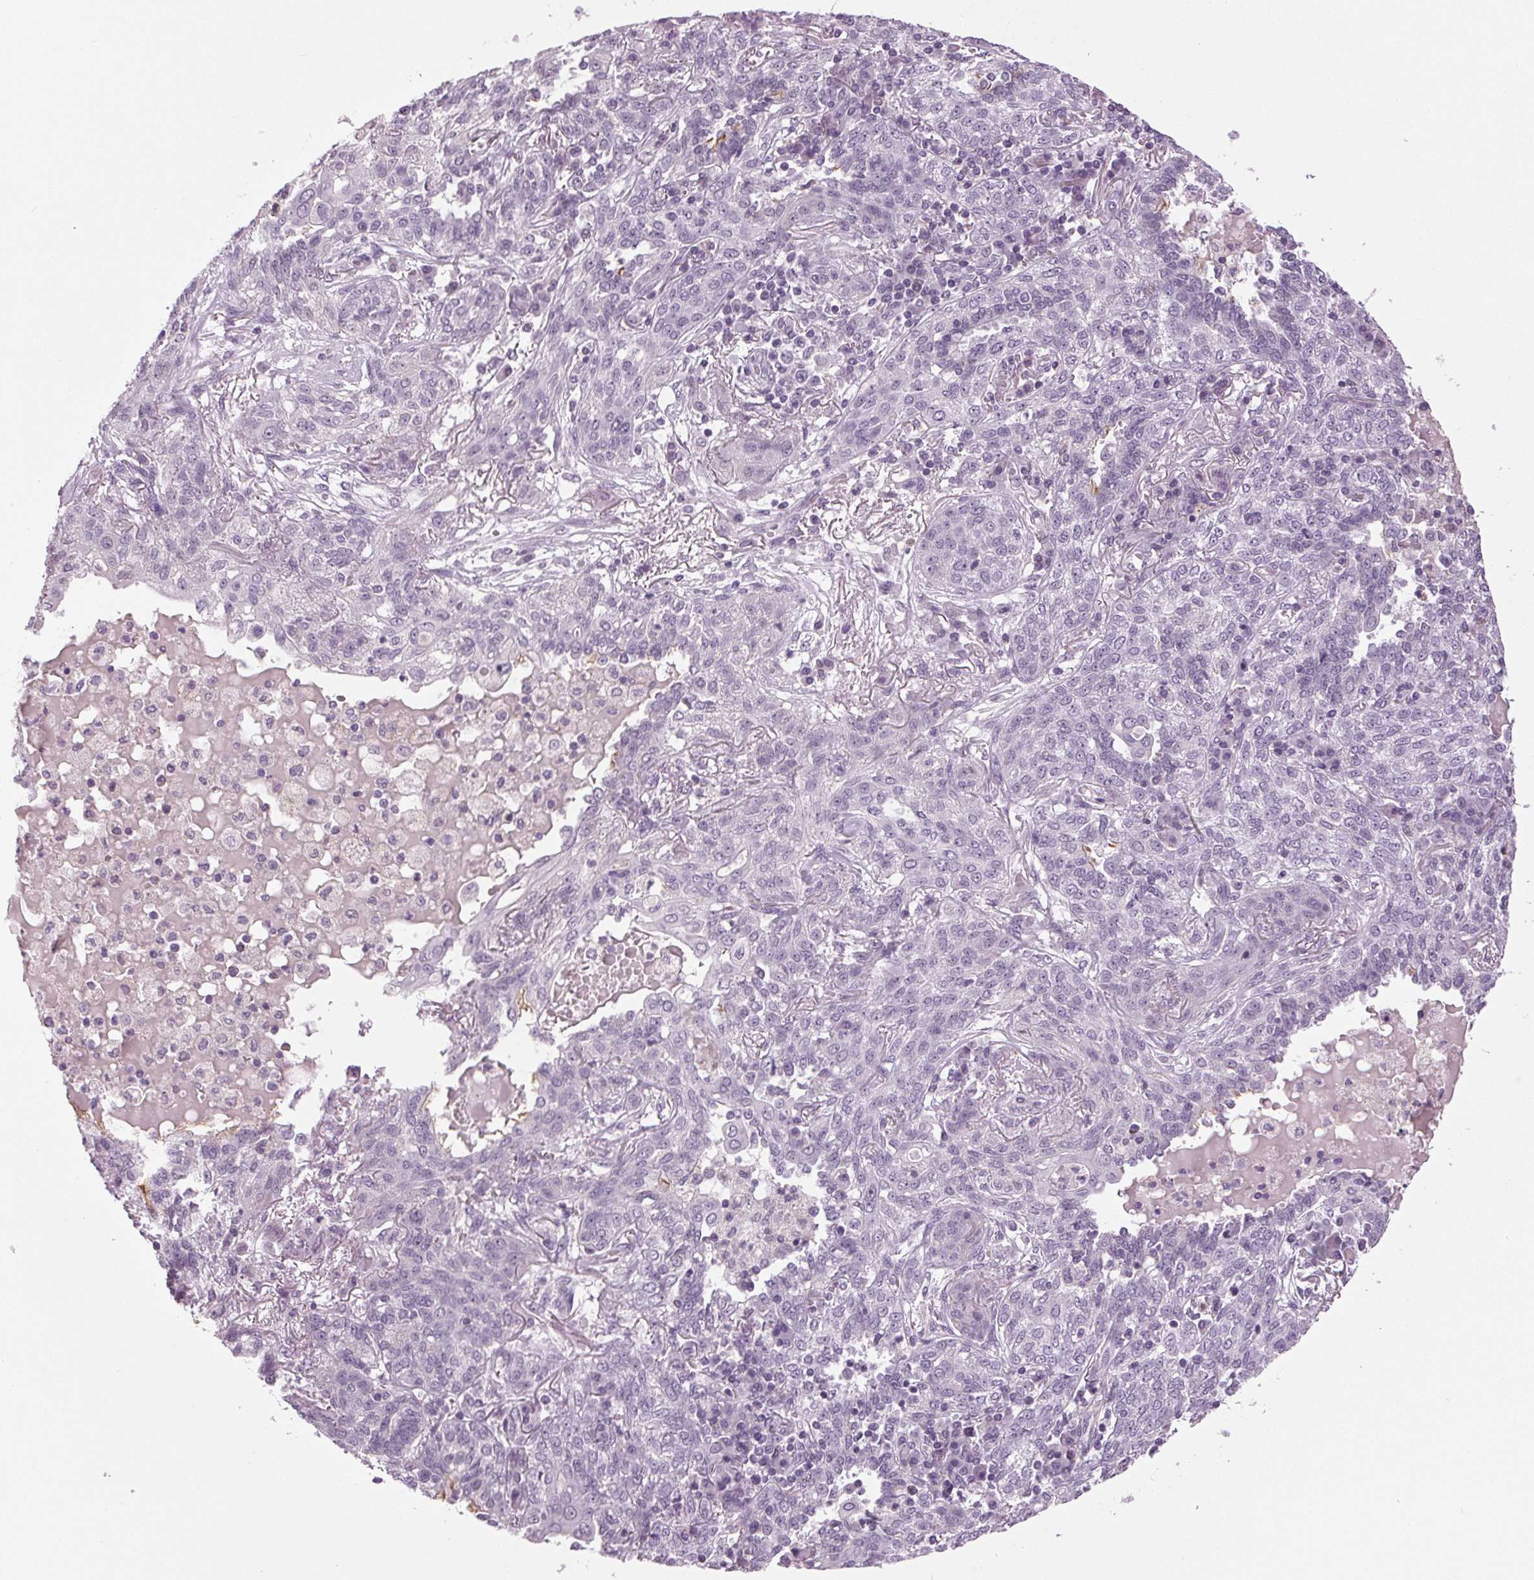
{"staining": {"intensity": "negative", "quantity": "none", "location": "none"}, "tissue": "lung cancer", "cell_type": "Tumor cells", "image_type": "cancer", "snomed": [{"axis": "morphology", "description": "Squamous cell carcinoma, NOS"}, {"axis": "topography", "description": "Lung"}], "caption": "Immunohistochemistry of human squamous cell carcinoma (lung) shows no expression in tumor cells.", "gene": "DNAH12", "patient": {"sex": "female", "age": 70}}